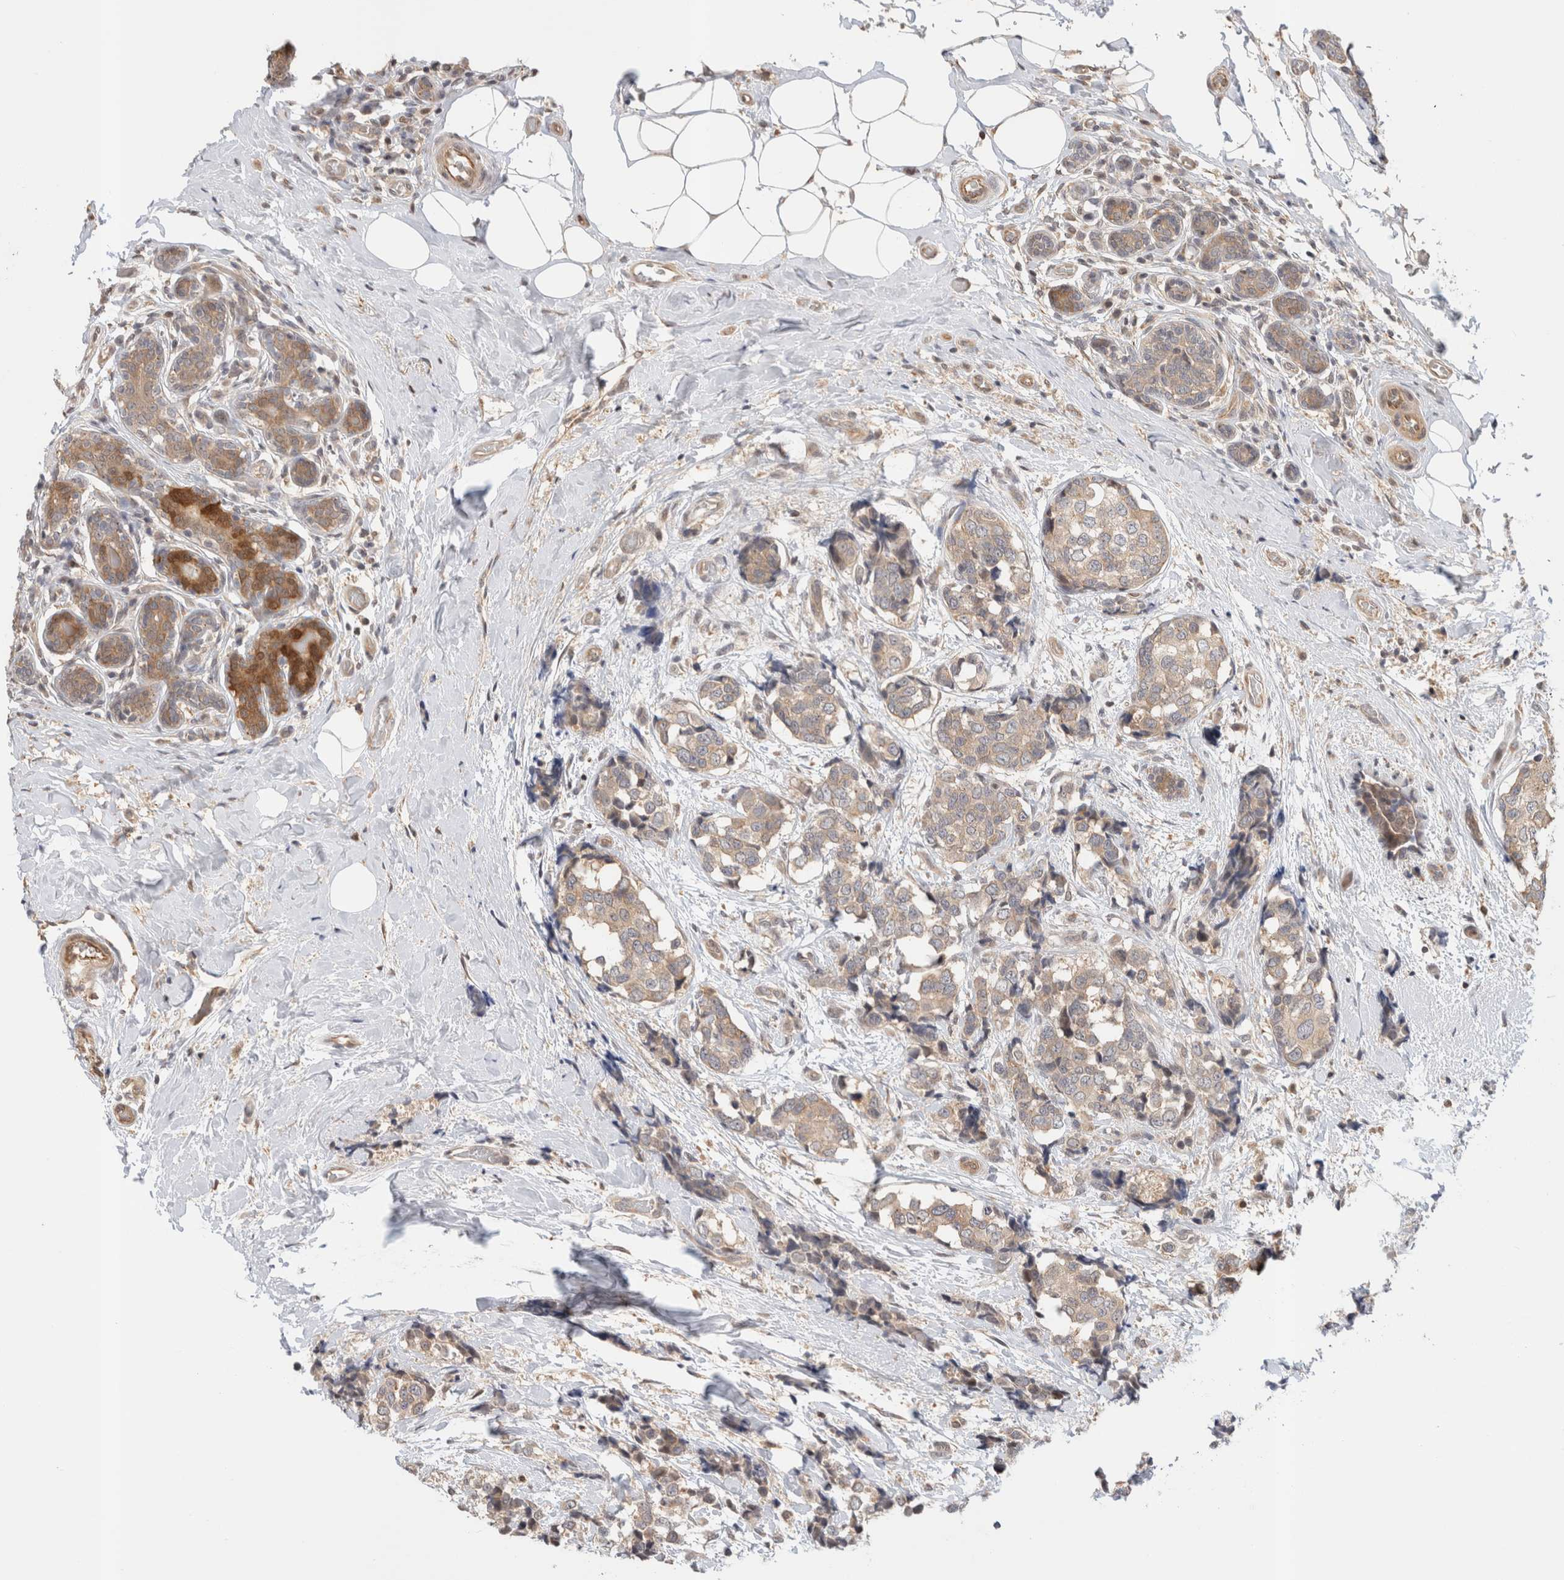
{"staining": {"intensity": "weak", "quantity": ">75%", "location": "cytoplasmic/membranous"}, "tissue": "breast cancer", "cell_type": "Tumor cells", "image_type": "cancer", "snomed": [{"axis": "morphology", "description": "Normal tissue, NOS"}, {"axis": "morphology", "description": "Duct carcinoma"}, {"axis": "topography", "description": "Breast"}], "caption": "Immunohistochemical staining of human breast invasive ductal carcinoma displays weak cytoplasmic/membranous protein expression in approximately >75% of tumor cells. (DAB IHC, brown staining for protein, blue staining for nuclei).", "gene": "OTUD6B", "patient": {"sex": "female", "age": 43}}